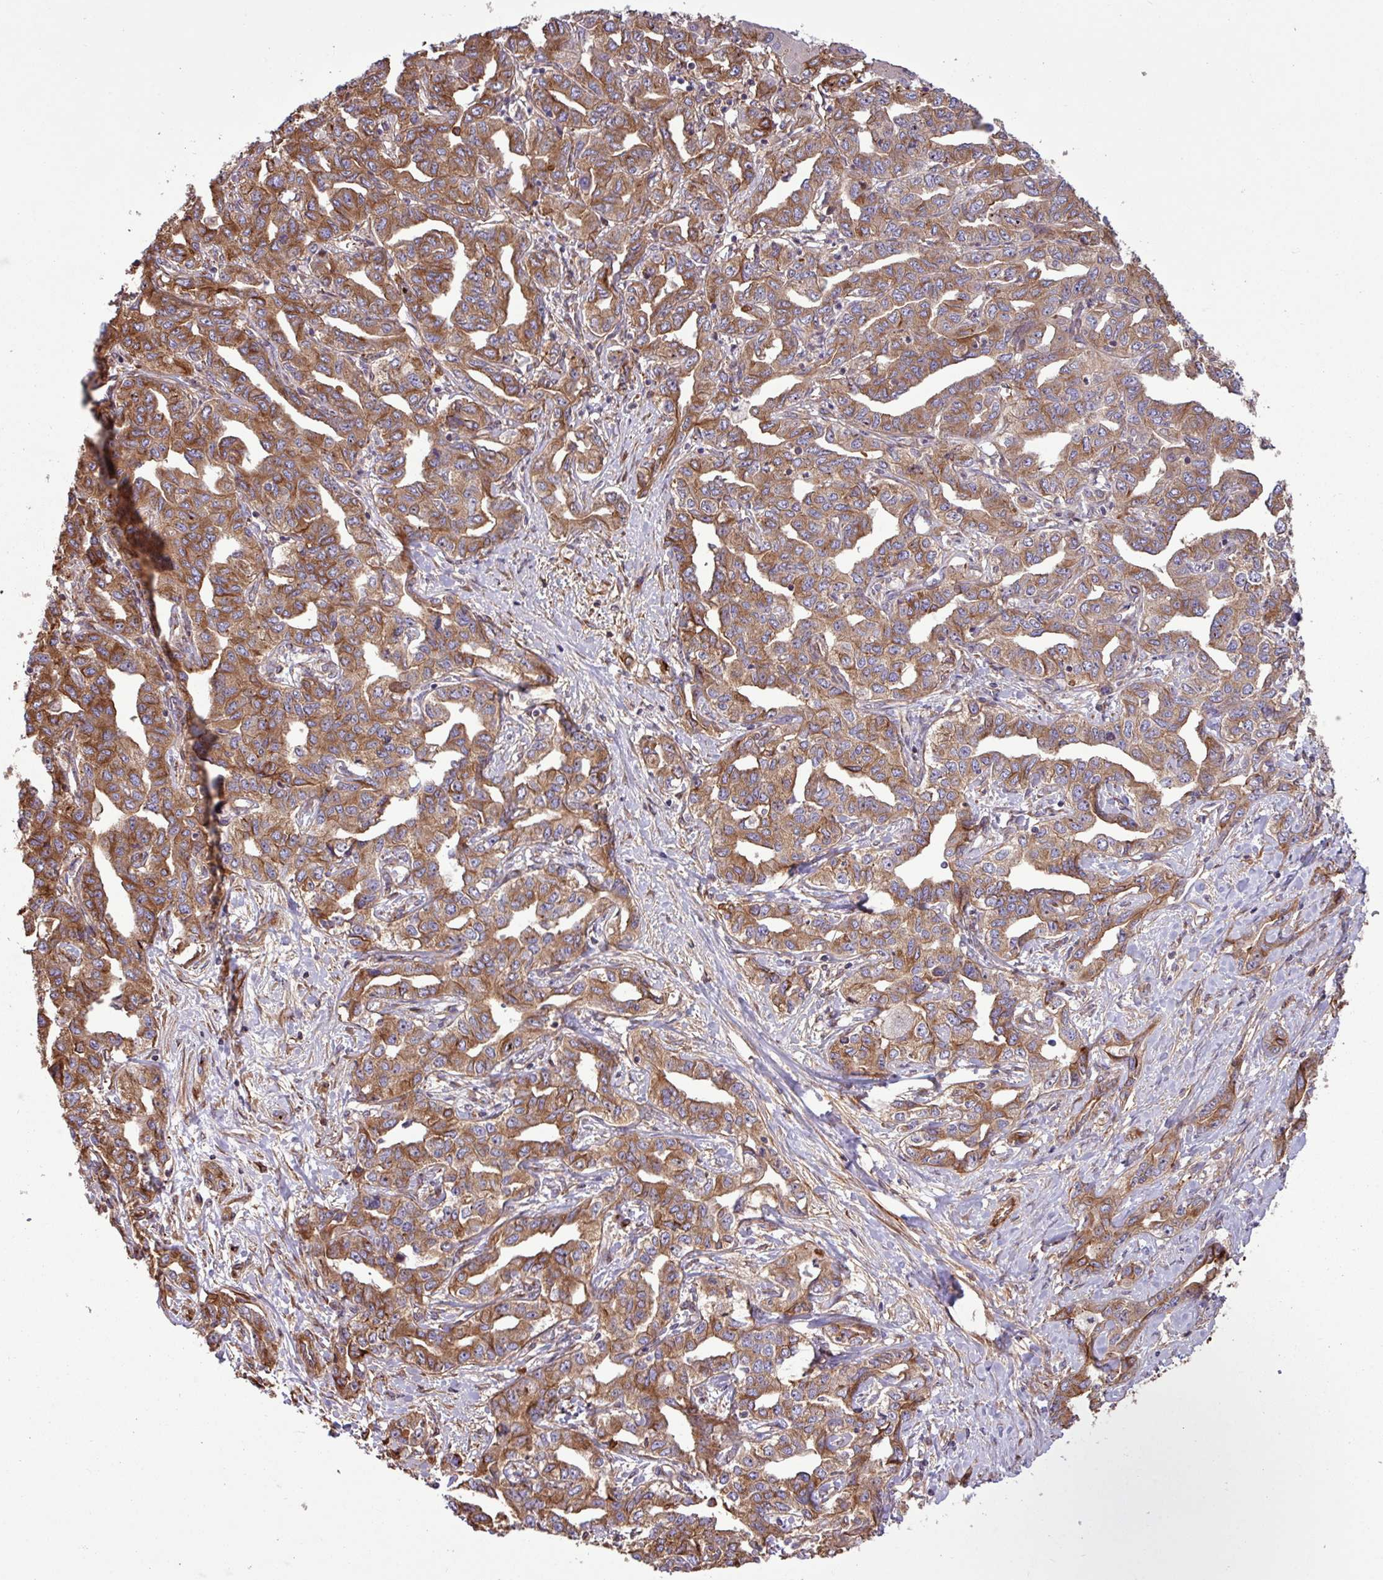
{"staining": {"intensity": "moderate", "quantity": ">75%", "location": "cytoplasmic/membranous"}, "tissue": "liver cancer", "cell_type": "Tumor cells", "image_type": "cancer", "snomed": [{"axis": "morphology", "description": "Cholangiocarcinoma"}, {"axis": "topography", "description": "Liver"}], "caption": "Immunohistochemistry (IHC) histopathology image of human liver cancer (cholangiocarcinoma) stained for a protein (brown), which displays medium levels of moderate cytoplasmic/membranous positivity in about >75% of tumor cells.", "gene": "ZNF300", "patient": {"sex": "male", "age": 59}}